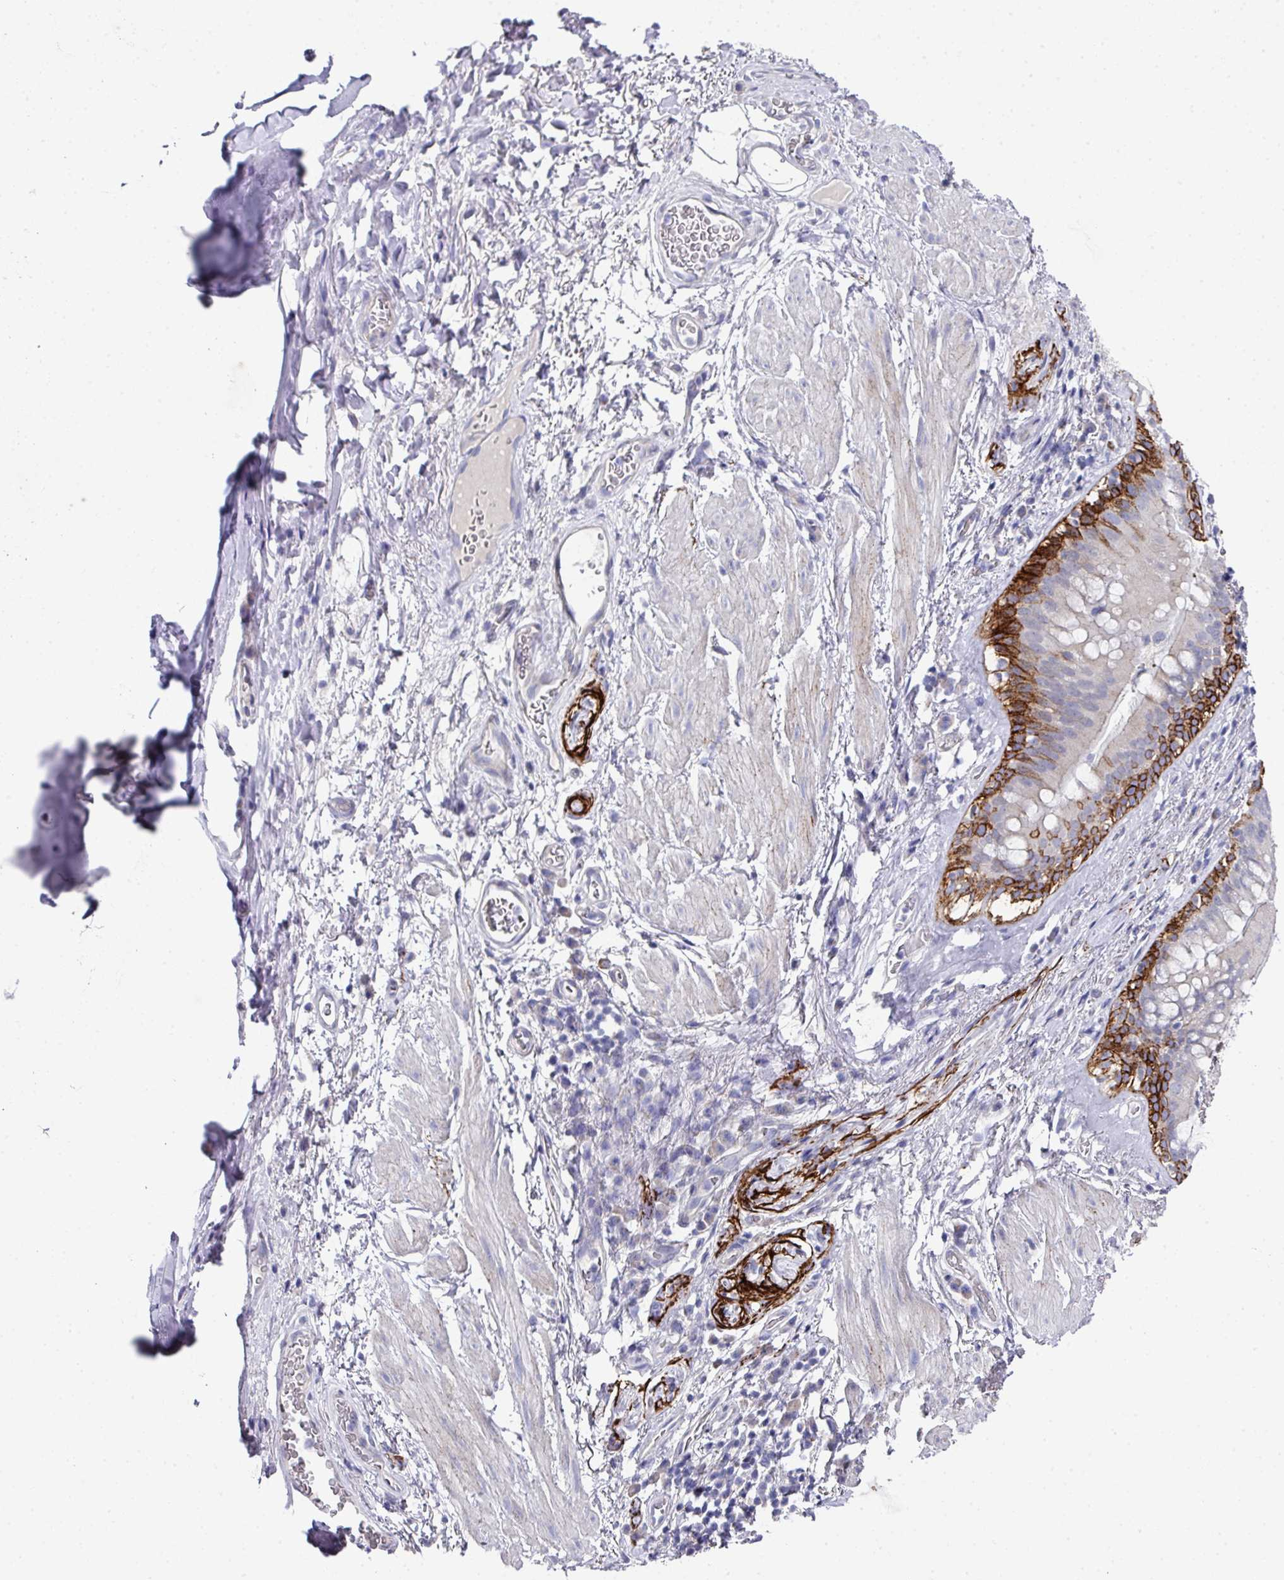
{"staining": {"intensity": "negative", "quantity": "none", "location": "none"}, "tissue": "soft tissue", "cell_type": "Chondrocytes", "image_type": "normal", "snomed": [{"axis": "morphology", "description": "Normal tissue, NOS"}, {"axis": "topography", "description": "Cartilage tissue"}, {"axis": "topography", "description": "Bronchus"}], "caption": "A high-resolution photomicrograph shows IHC staining of unremarkable soft tissue, which exhibits no significant positivity in chondrocytes. The staining was performed using DAB to visualize the protein expression in brown, while the nuclei were stained in blue with hematoxylin (Magnification: 20x).", "gene": "CLDN1", "patient": {"sex": "male", "age": 58}}